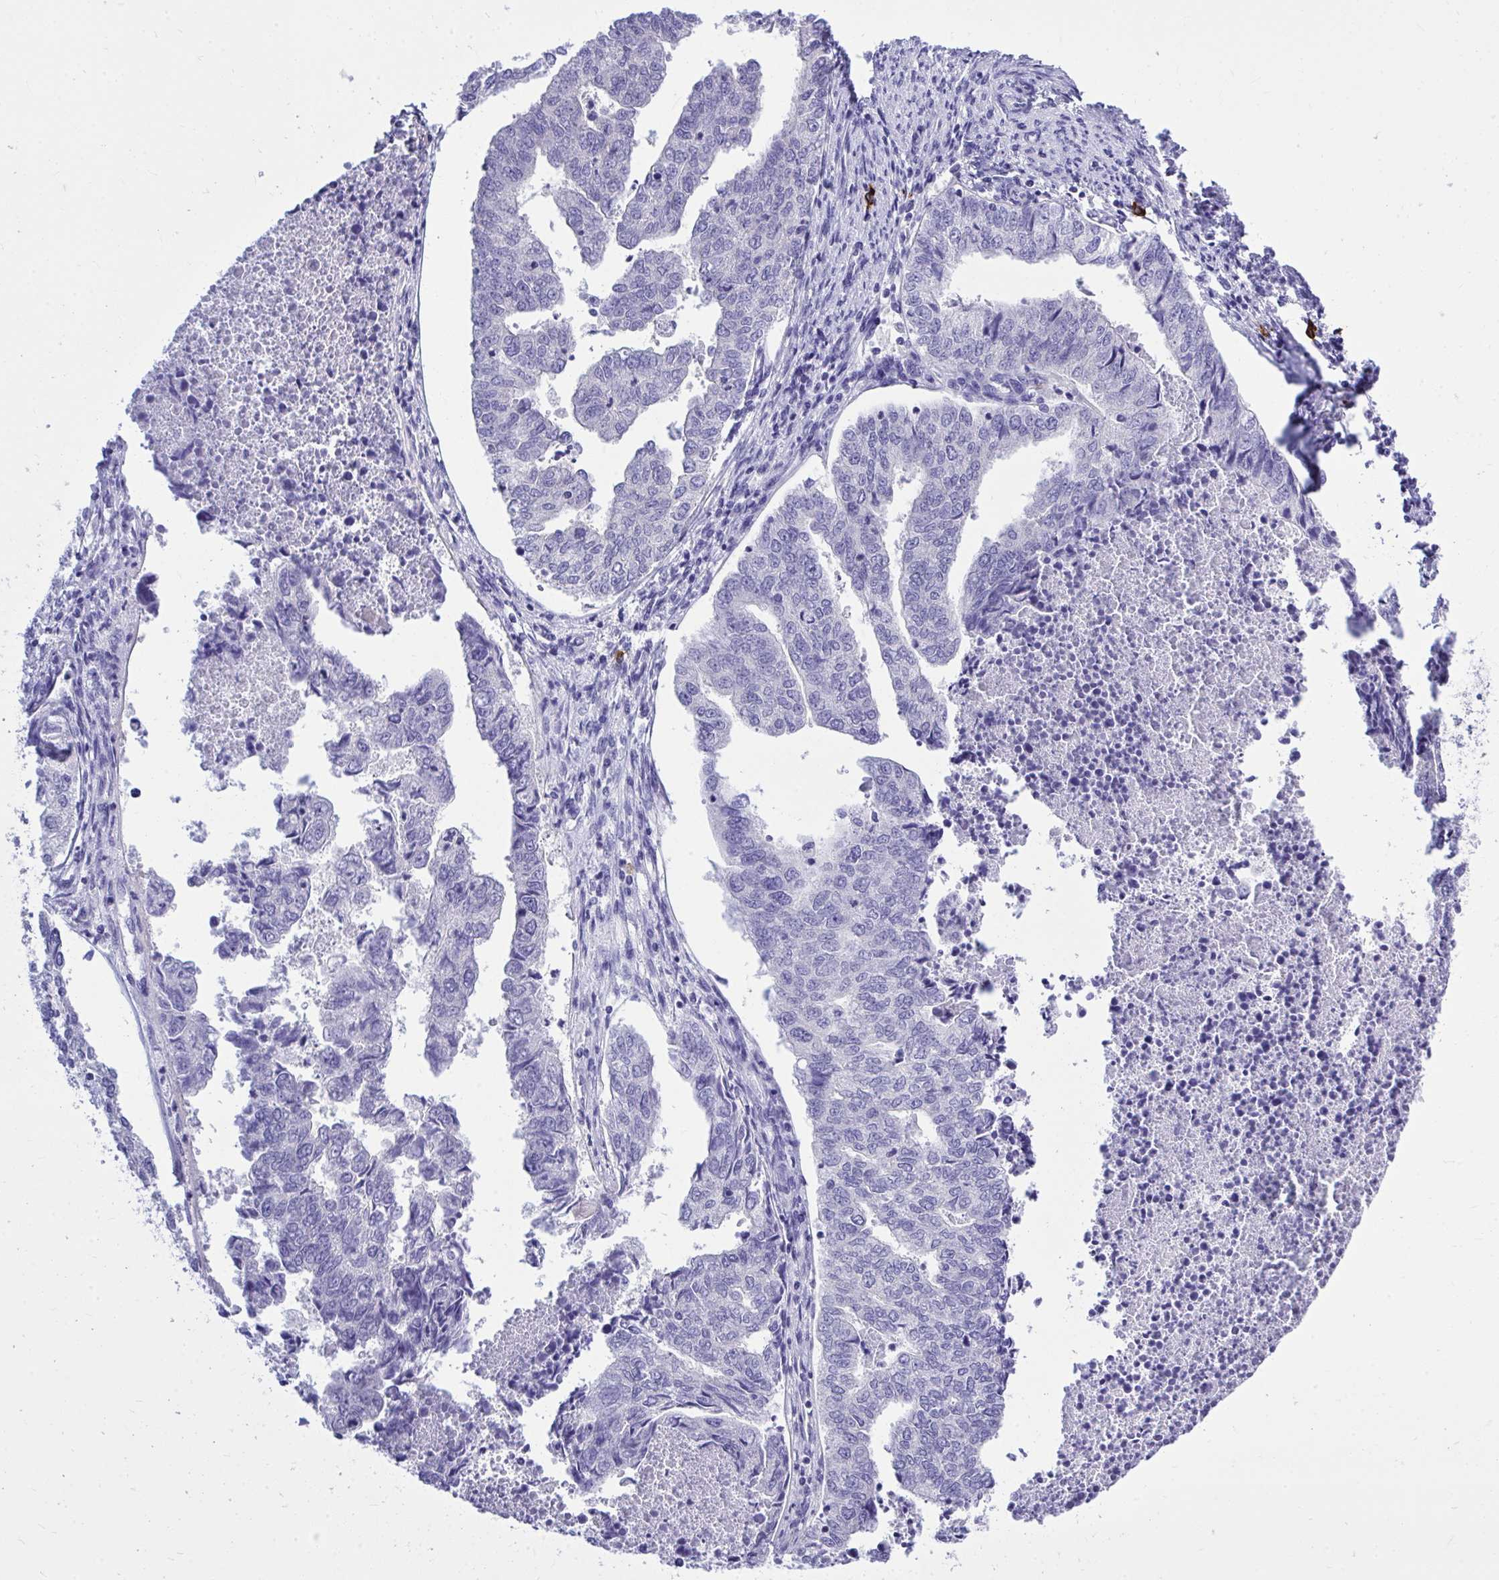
{"staining": {"intensity": "negative", "quantity": "none", "location": "none"}, "tissue": "endometrial cancer", "cell_type": "Tumor cells", "image_type": "cancer", "snomed": [{"axis": "morphology", "description": "Adenocarcinoma, NOS"}, {"axis": "topography", "description": "Endometrium"}], "caption": "This is an IHC histopathology image of human endometrial cancer (adenocarcinoma). There is no positivity in tumor cells.", "gene": "PSD", "patient": {"sex": "female", "age": 73}}